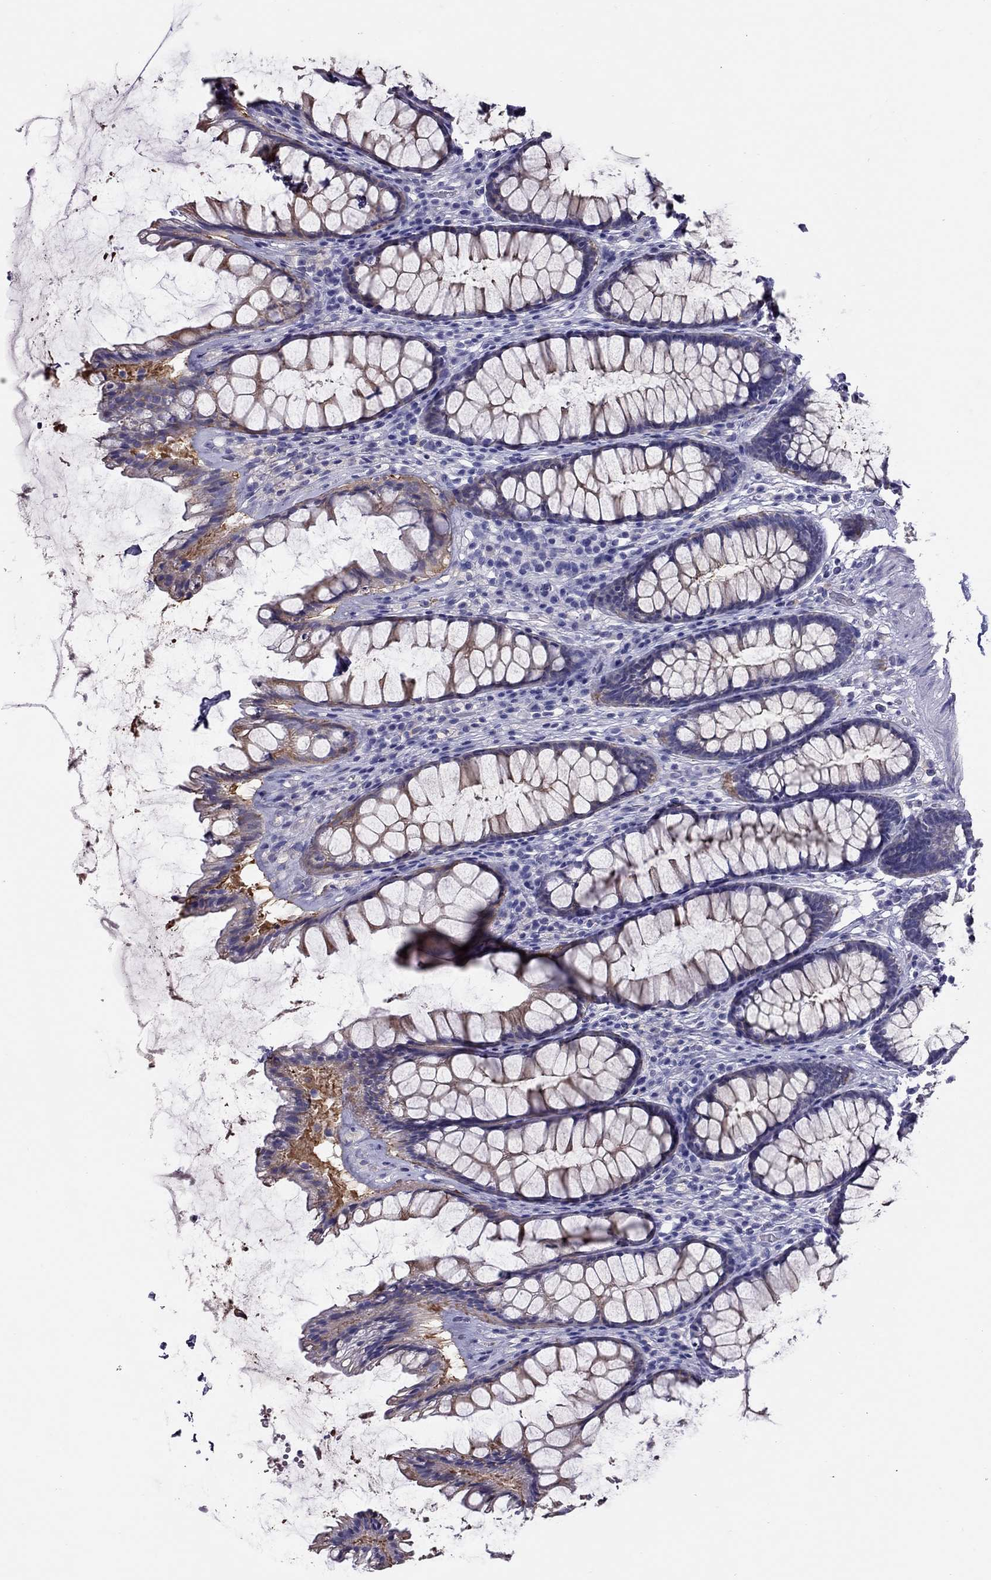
{"staining": {"intensity": "moderate", "quantity": "<25%", "location": "cytoplasmic/membranous"}, "tissue": "rectum", "cell_type": "Glandular cells", "image_type": "normal", "snomed": [{"axis": "morphology", "description": "Normal tissue, NOS"}, {"axis": "topography", "description": "Rectum"}], "caption": "Human rectum stained with a protein marker demonstrates moderate staining in glandular cells.", "gene": "ALOX15B", "patient": {"sex": "male", "age": 72}}